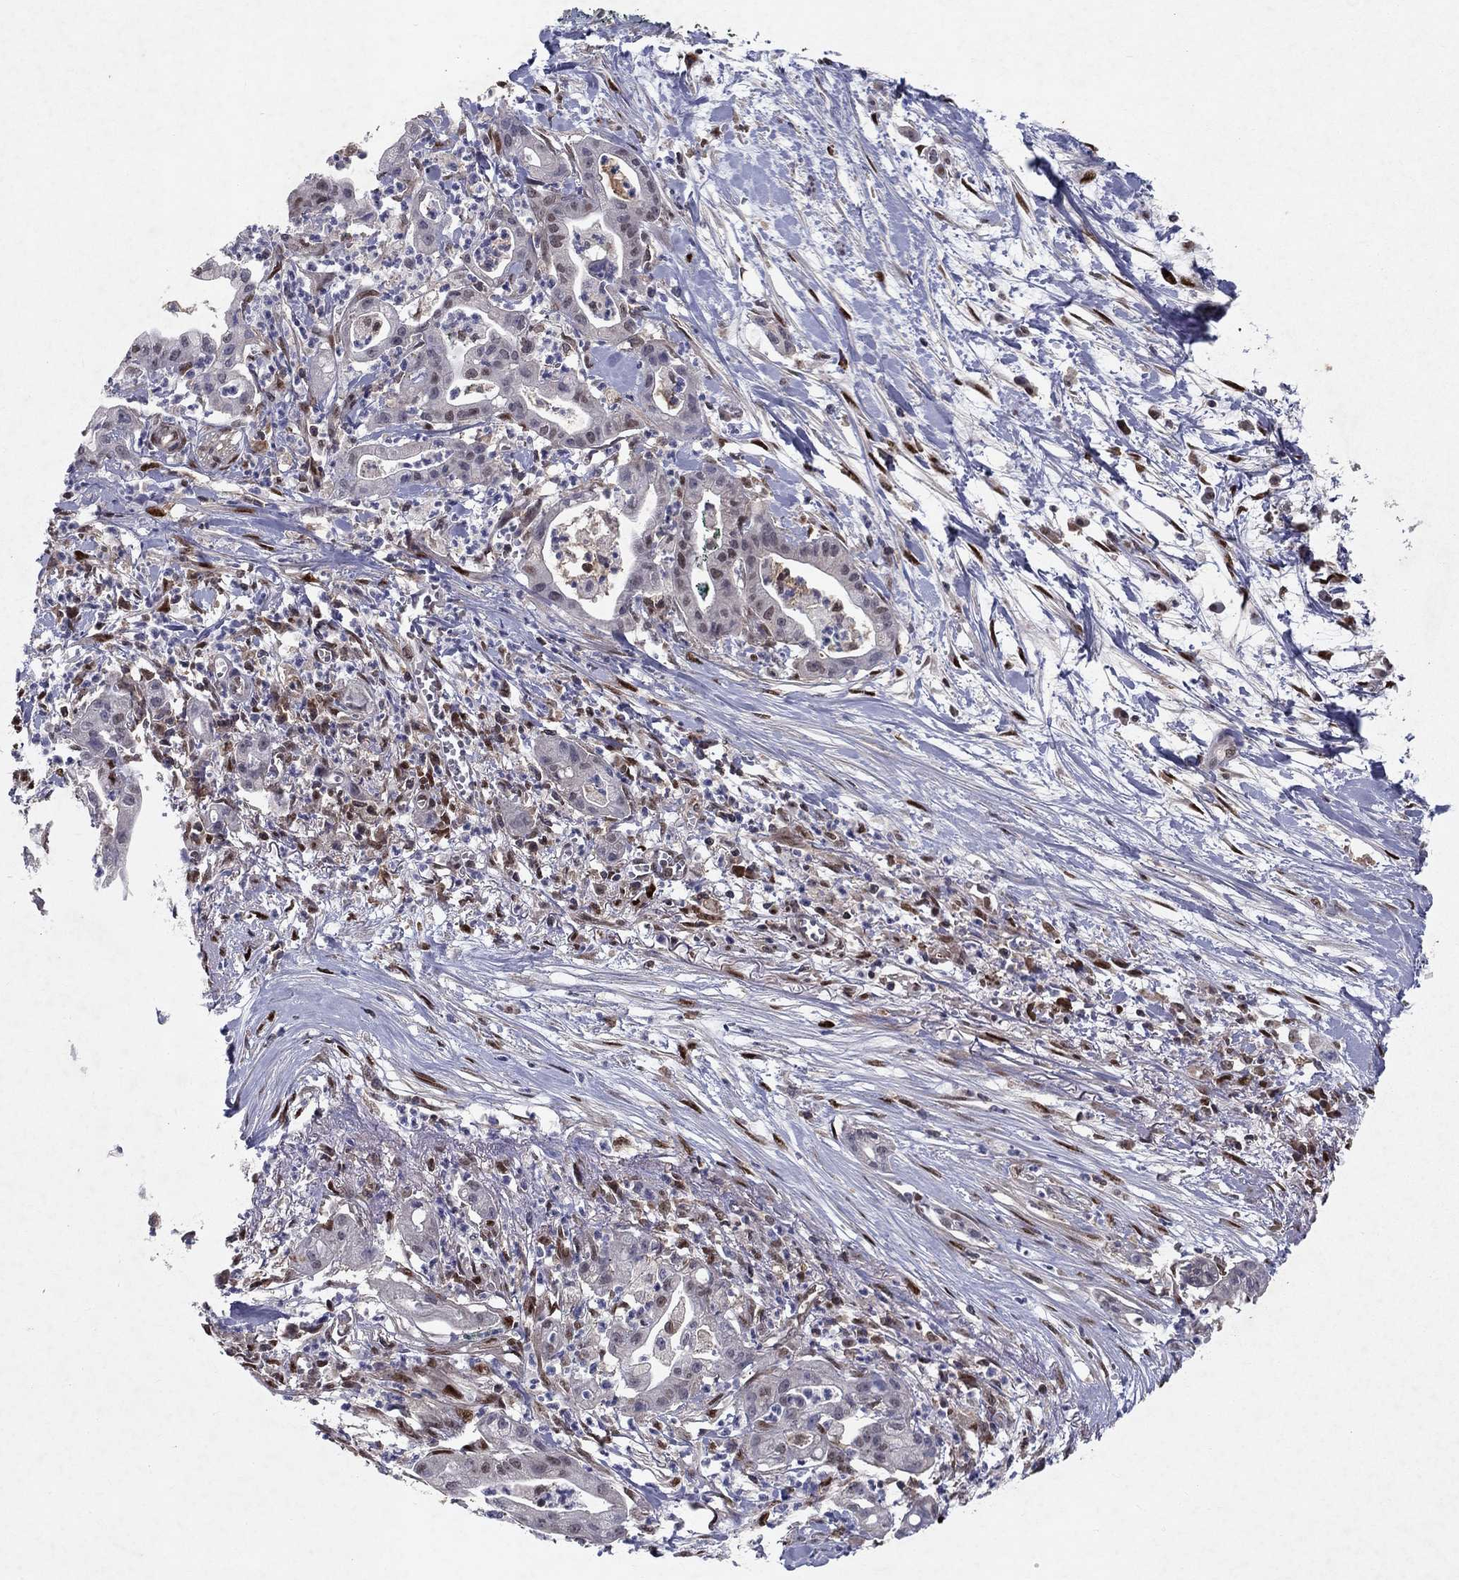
{"staining": {"intensity": "negative", "quantity": "none", "location": "none"}, "tissue": "pancreatic cancer", "cell_type": "Tumor cells", "image_type": "cancer", "snomed": [{"axis": "morphology", "description": "Normal tissue, NOS"}, {"axis": "morphology", "description": "Adenocarcinoma, NOS"}, {"axis": "topography", "description": "Lymph node"}, {"axis": "topography", "description": "Pancreas"}], "caption": "The immunohistochemistry photomicrograph has no significant expression in tumor cells of pancreatic adenocarcinoma tissue.", "gene": "CRTC1", "patient": {"sex": "female", "age": 58}}